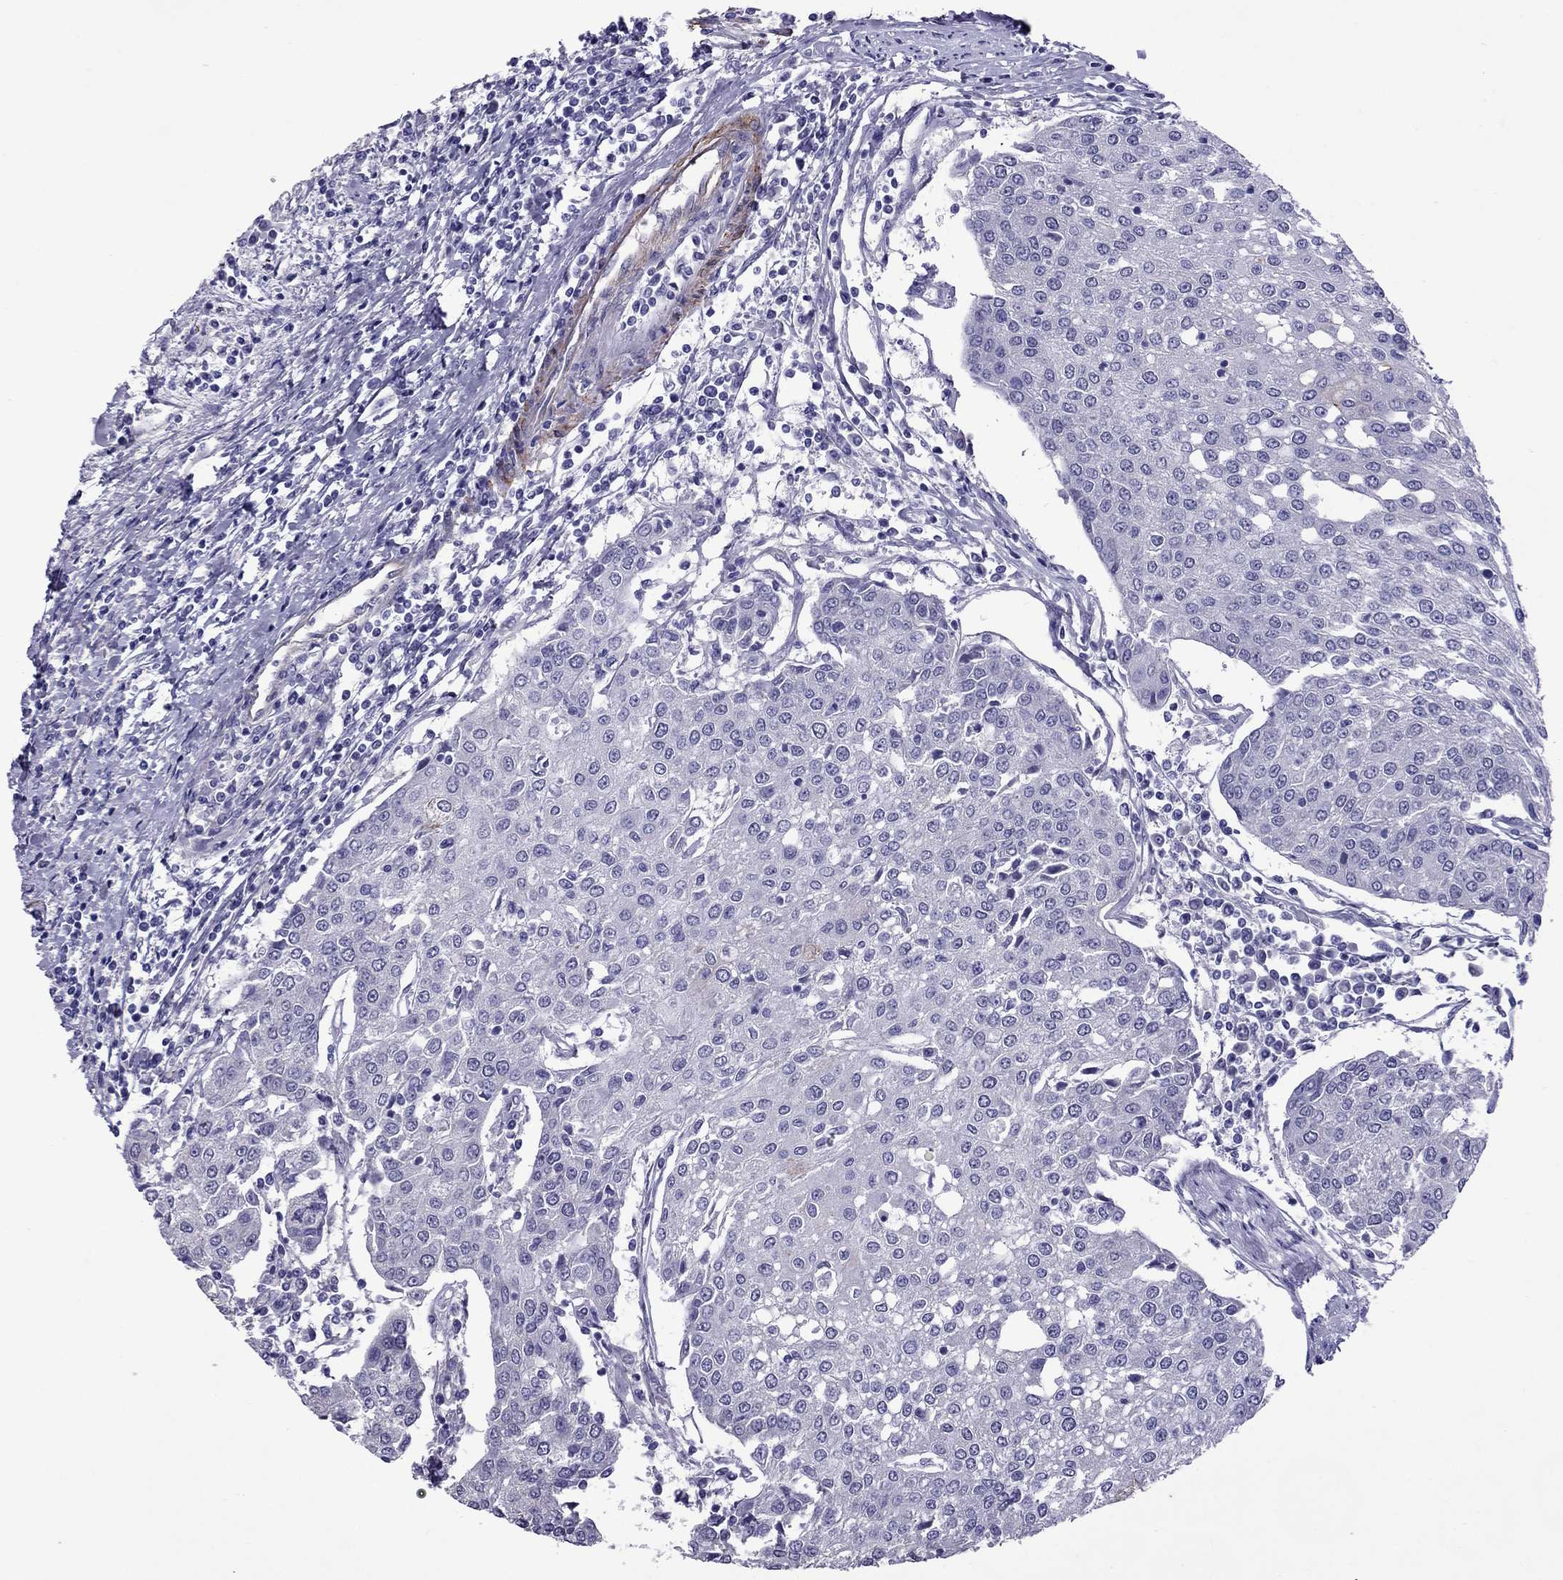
{"staining": {"intensity": "negative", "quantity": "none", "location": "none"}, "tissue": "urothelial cancer", "cell_type": "Tumor cells", "image_type": "cancer", "snomed": [{"axis": "morphology", "description": "Urothelial carcinoma, High grade"}, {"axis": "topography", "description": "Urinary bladder"}], "caption": "DAB immunohistochemical staining of human urothelial cancer demonstrates no significant staining in tumor cells.", "gene": "CHRNA5", "patient": {"sex": "female", "age": 85}}